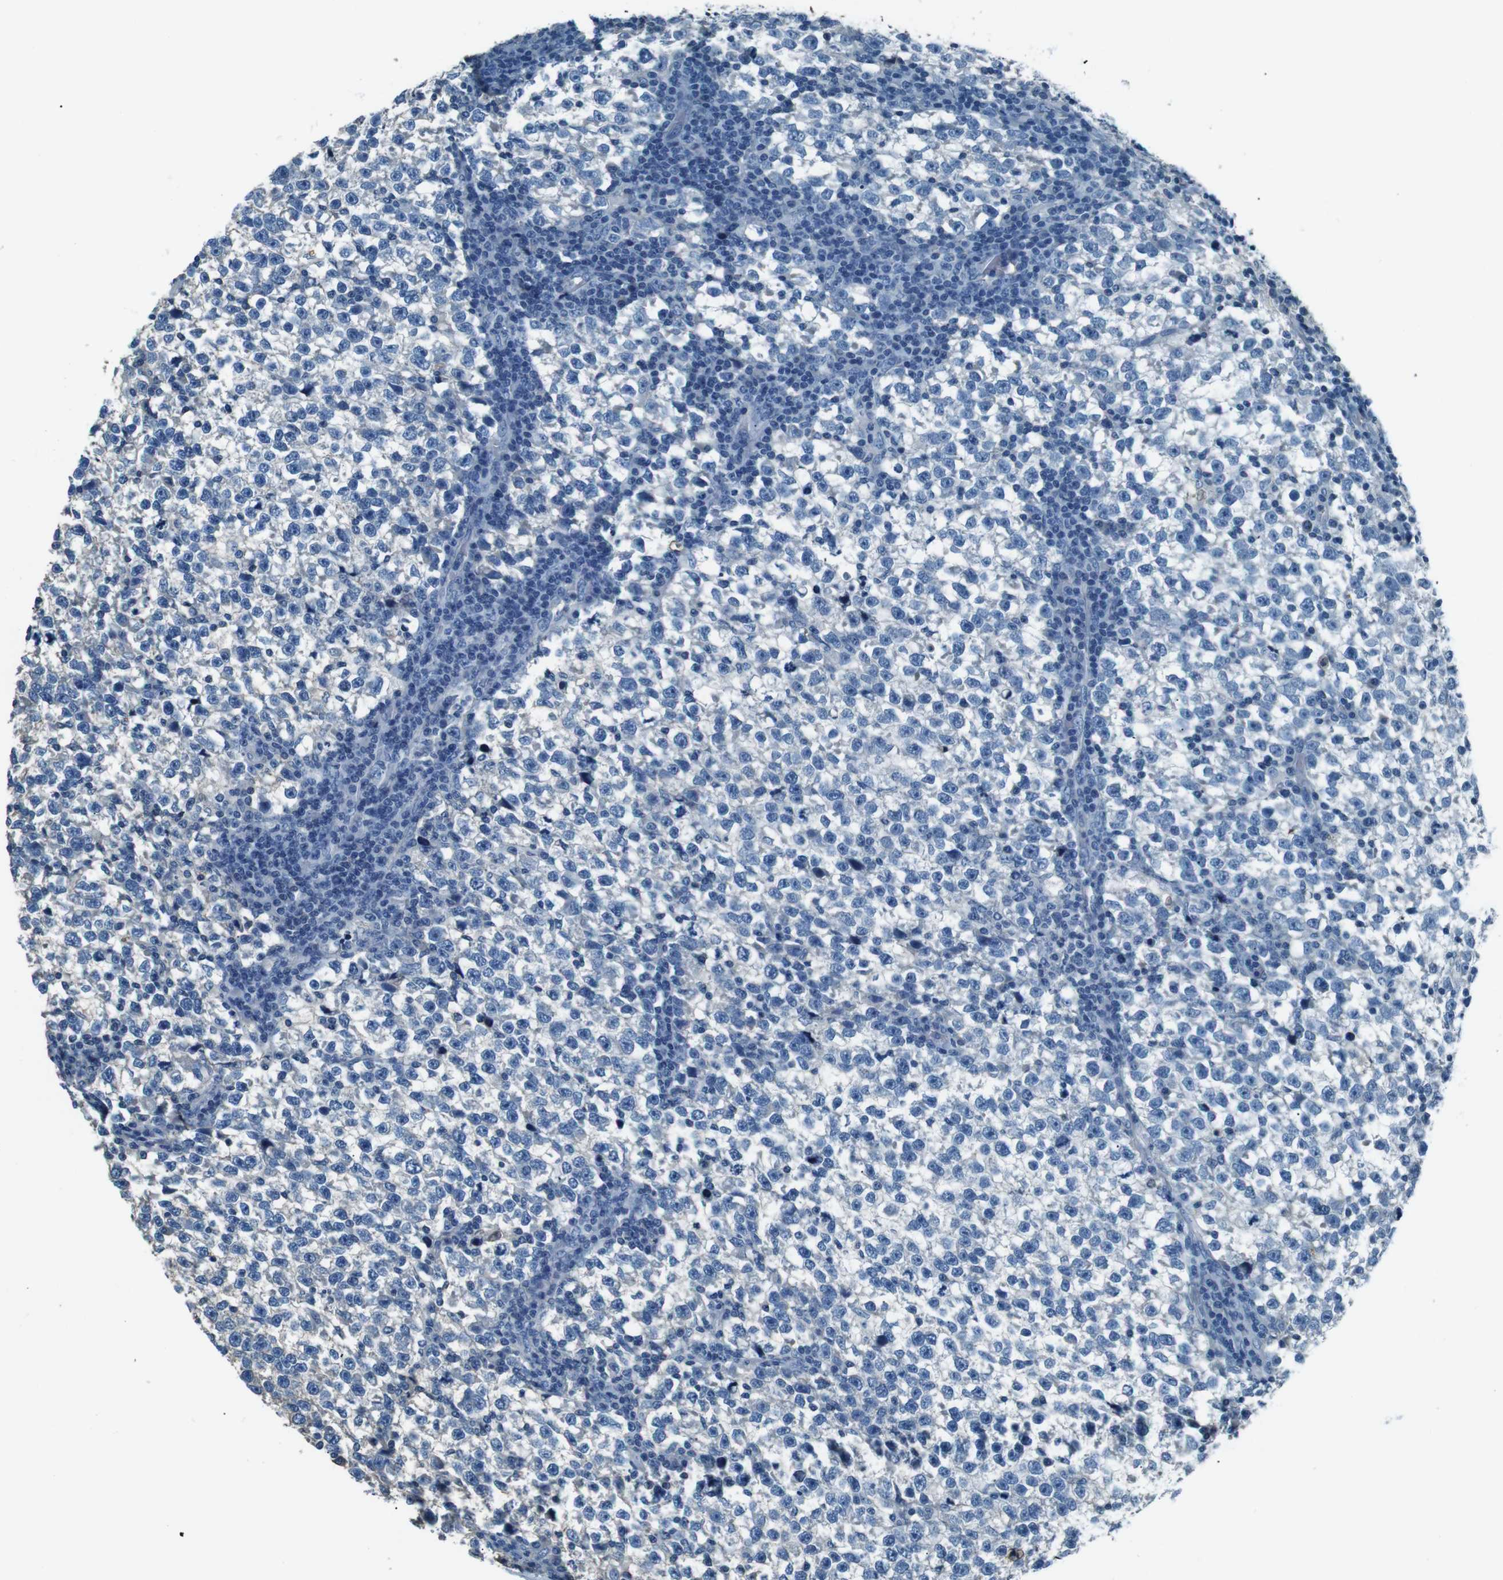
{"staining": {"intensity": "negative", "quantity": "none", "location": "none"}, "tissue": "testis cancer", "cell_type": "Tumor cells", "image_type": "cancer", "snomed": [{"axis": "morphology", "description": "Normal tissue, NOS"}, {"axis": "morphology", "description": "Seminoma, NOS"}, {"axis": "topography", "description": "Testis"}], "caption": "Immunohistochemistry of human testis seminoma exhibits no staining in tumor cells. (Brightfield microscopy of DAB immunohistochemistry (IHC) at high magnification).", "gene": "LEP", "patient": {"sex": "male", "age": 43}}